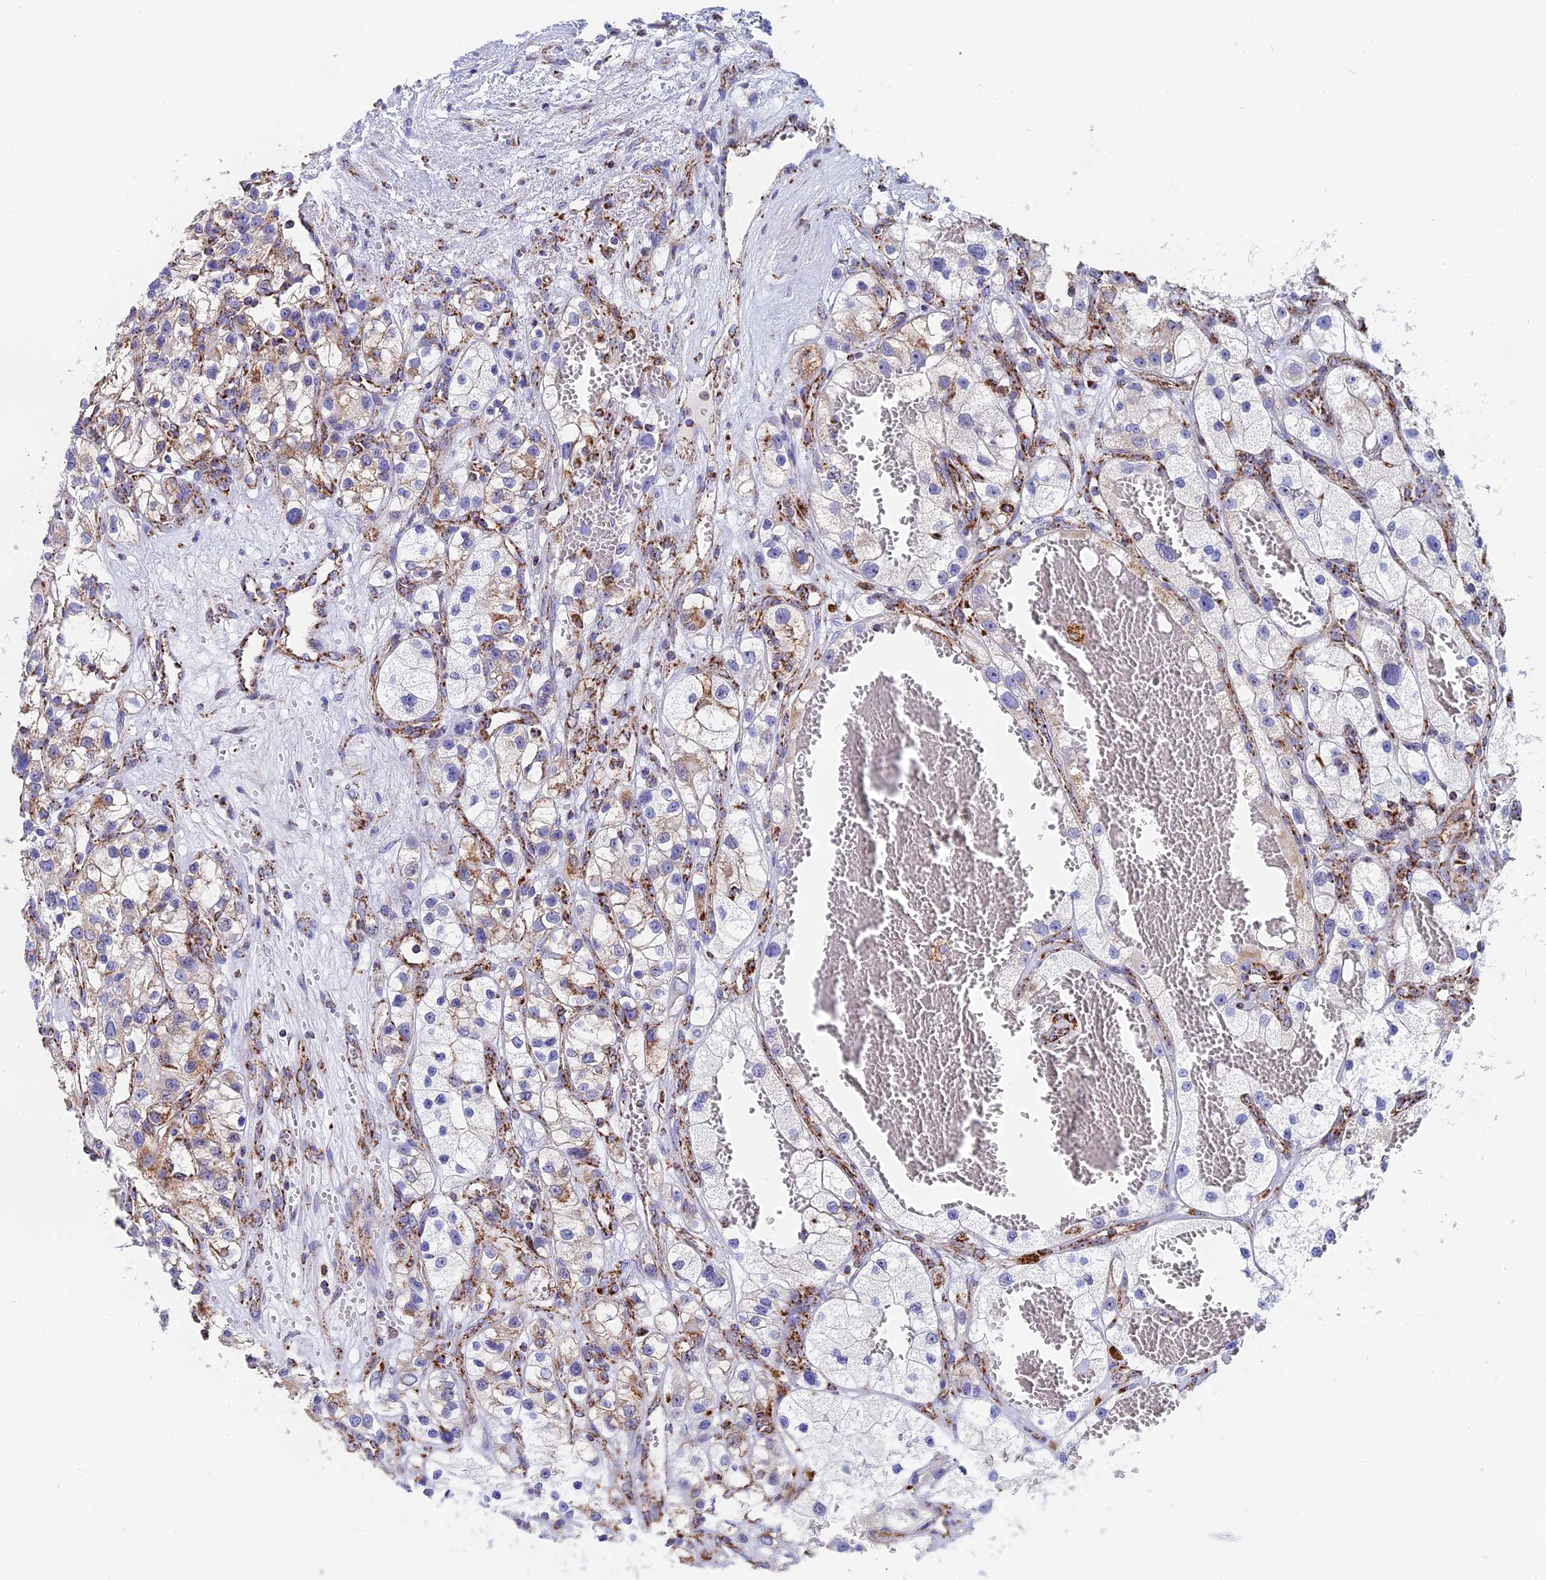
{"staining": {"intensity": "moderate", "quantity": "<25%", "location": "cytoplasmic/membranous"}, "tissue": "renal cancer", "cell_type": "Tumor cells", "image_type": "cancer", "snomed": [{"axis": "morphology", "description": "Adenocarcinoma, NOS"}, {"axis": "topography", "description": "Kidney"}], "caption": "Protein analysis of renal cancer (adenocarcinoma) tissue exhibits moderate cytoplasmic/membranous expression in about <25% of tumor cells.", "gene": "NDUFA5", "patient": {"sex": "female", "age": 57}}